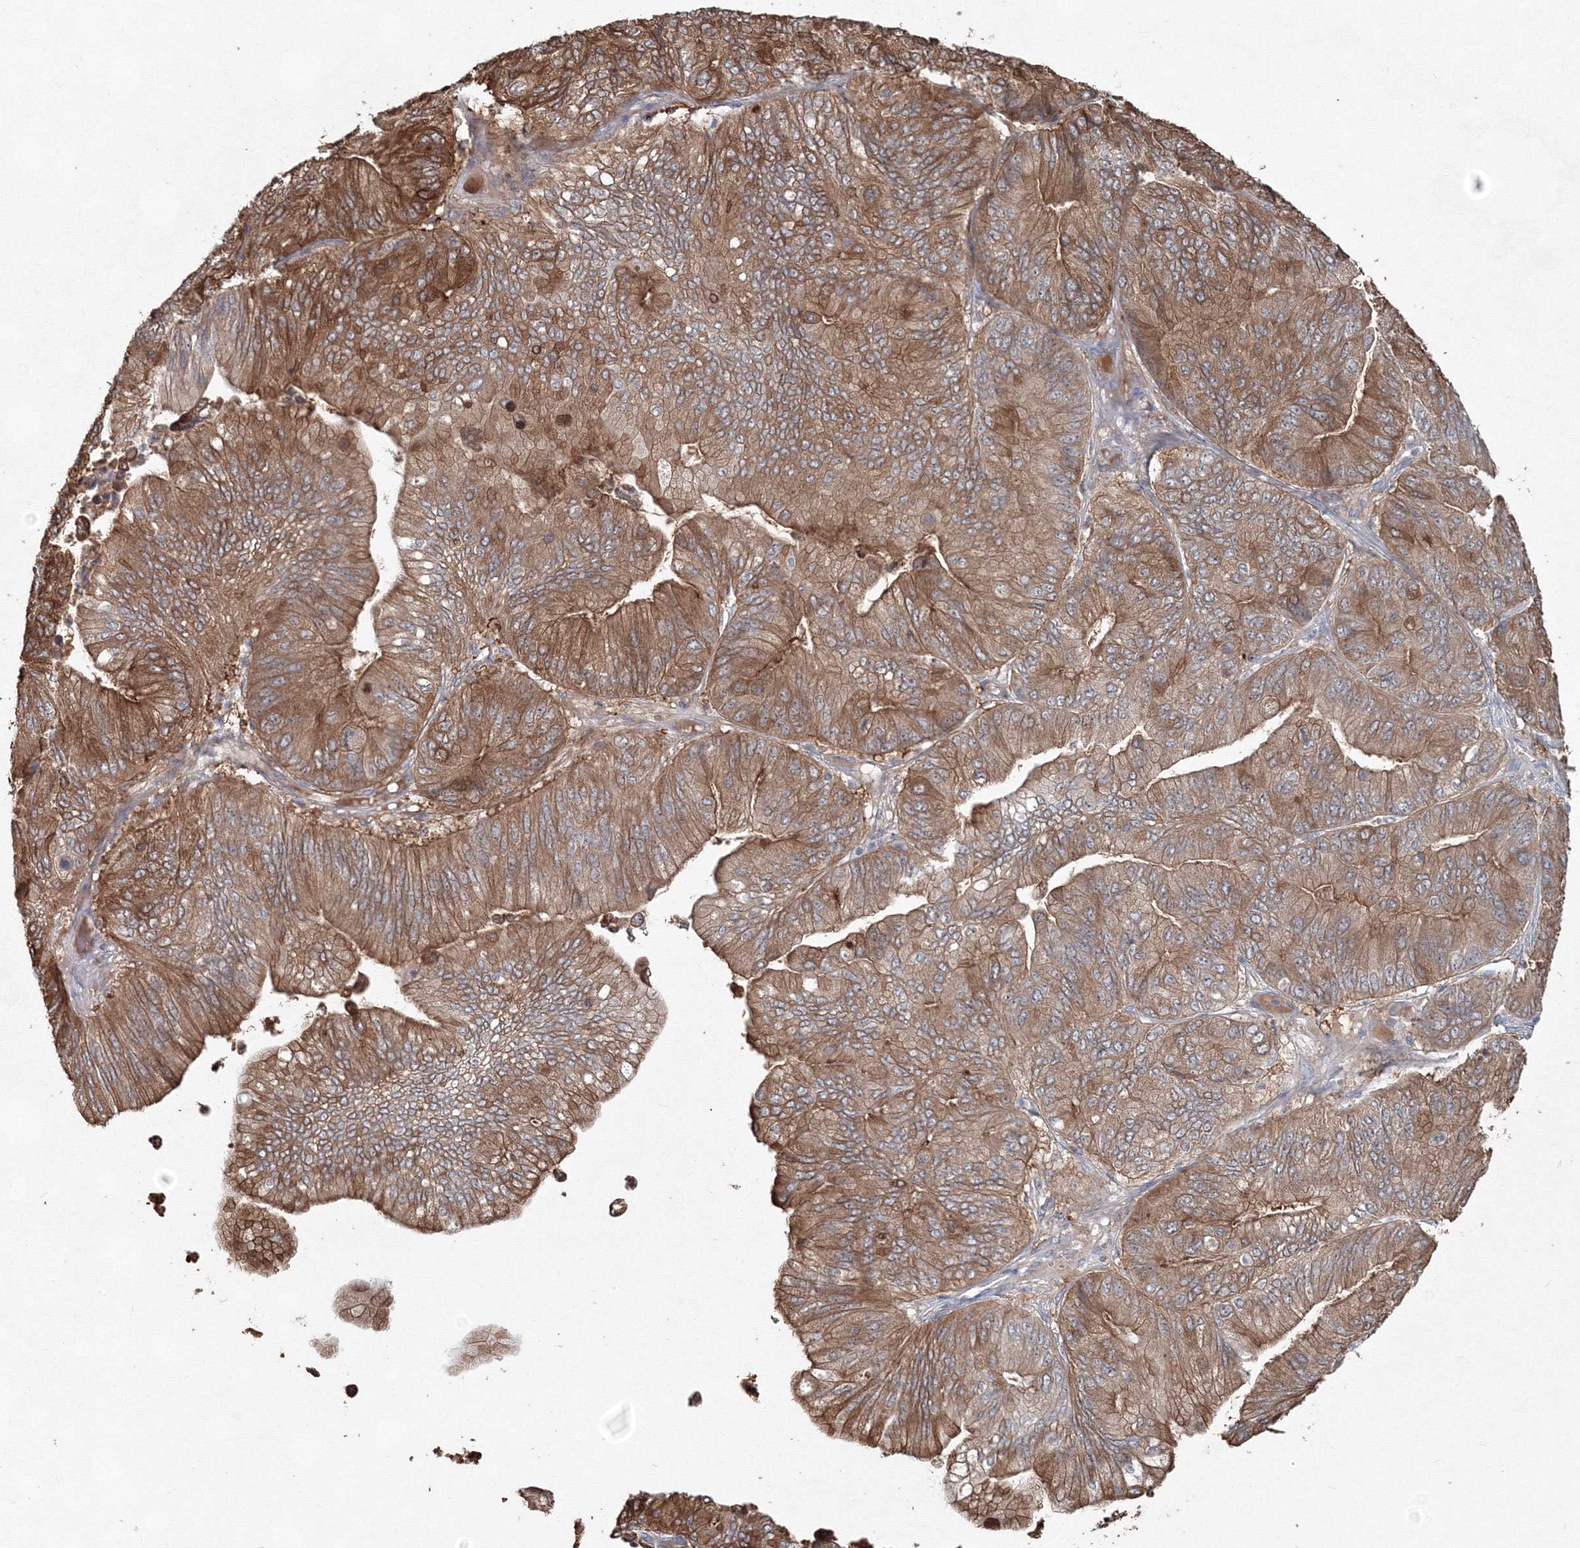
{"staining": {"intensity": "moderate", "quantity": ">75%", "location": "cytoplasmic/membranous"}, "tissue": "ovarian cancer", "cell_type": "Tumor cells", "image_type": "cancer", "snomed": [{"axis": "morphology", "description": "Cystadenocarcinoma, mucinous, NOS"}, {"axis": "topography", "description": "Ovary"}], "caption": "Protein expression analysis of human ovarian cancer reveals moderate cytoplasmic/membranous expression in approximately >75% of tumor cells.", "gene": "MKRN2", "patient": {"sex": "female", "age": 61}}